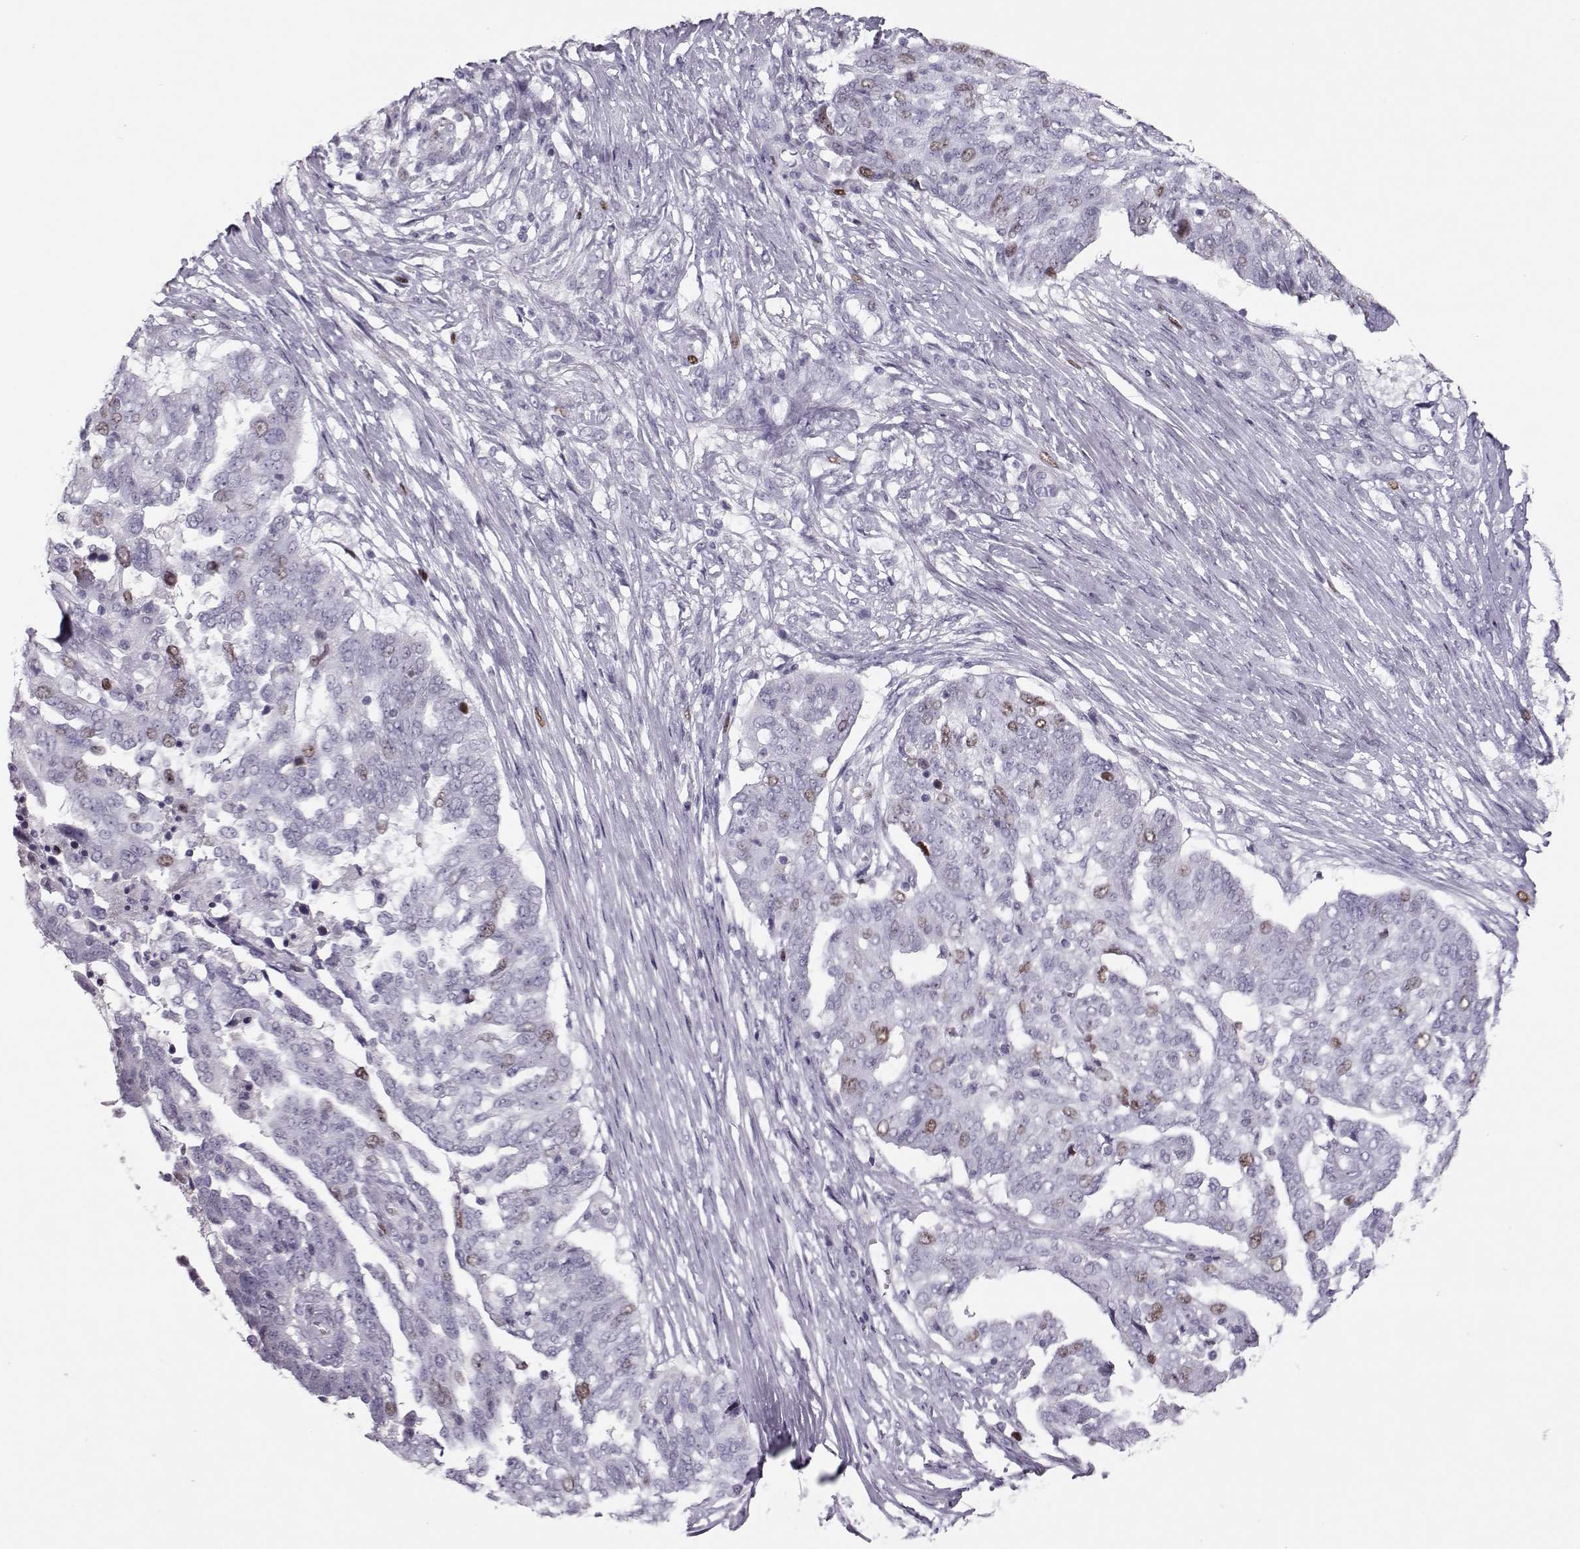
{"staining": {"intensity": "weak", "quantity": "<25%", "location": "nuclear"}, "tissue": "ovarian cancer", "cell_type": "Tumor cells", "image_type": "cancer", "snomed": [{"axis": "morphology", "description": "Cystadenocarcinoma, serous, NOS"}, {"axis": "topography", "description": "Ovary"}], "caption": "Immunohistochemistry photomicrograph of serous cystadenocarcinoma (ovarian) stained for a protein (brown), which displays no positivity in tumor cells. (IHC, brightfield microscopy, high magnification).", "gene": "SGO1", "patient": {"sex": "female", "age": 67}}